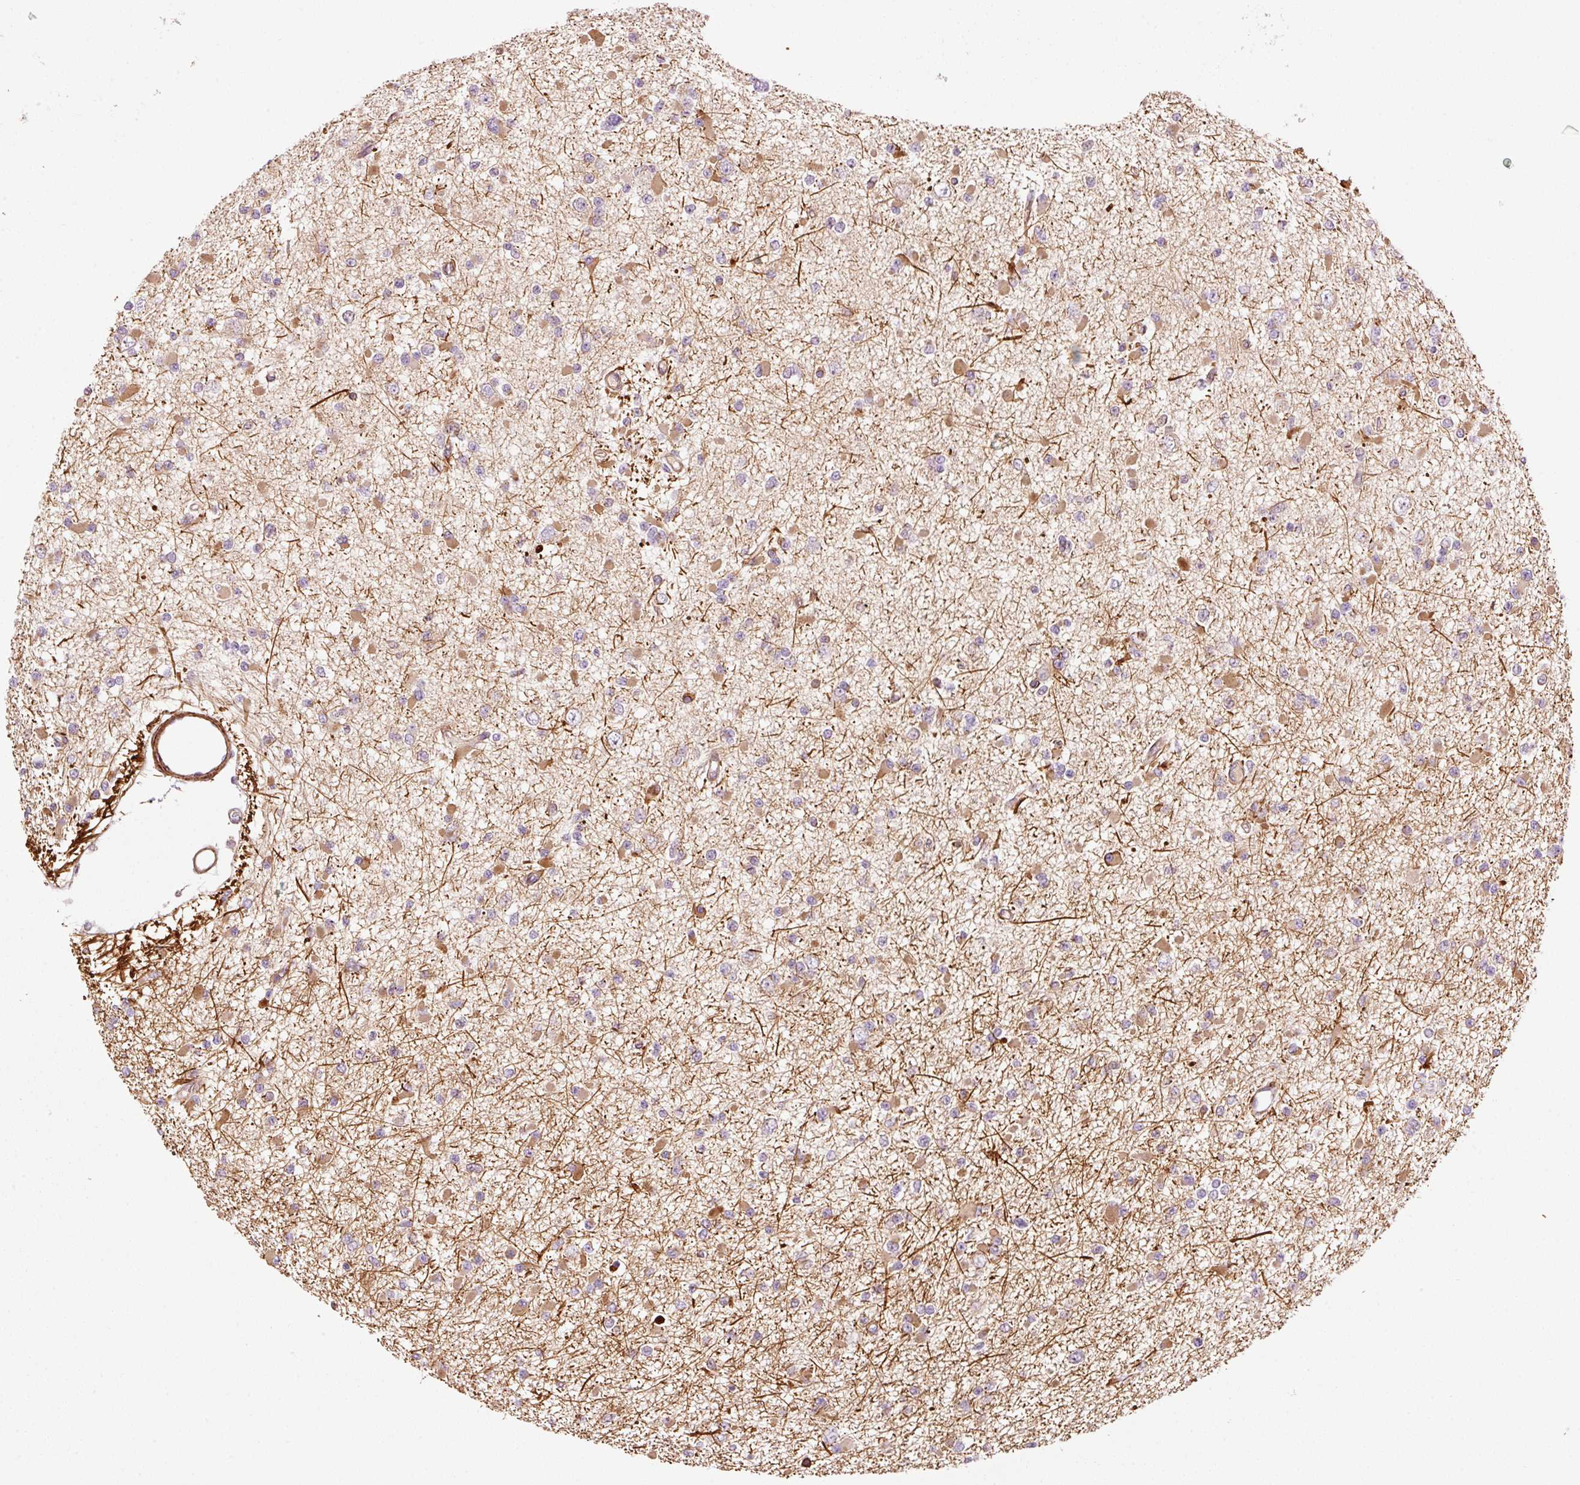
{"staining": {"intensity": "moderate", "quantity": "<25%", "location": "cytoplasmic/membranous"}, "tissue": "glioma", "cell_type": "Tumor cells", "image_type": "cancer", "snomed": [{"axis": "morphology", "description": "Glioma, malignant, Low grade"}, {"axis": "topography", "description": "Brain"}], "caption": "Immunohistochemistry micrograph of malignant low-grade glioma stained for a protein (brown), which exhibits low levels of moderate cytoplasmic/membranous staining in approximately <25% of tumor cells.", "gene": "PPP1R14B", "patient": {"sex": "female", "age": 22}}